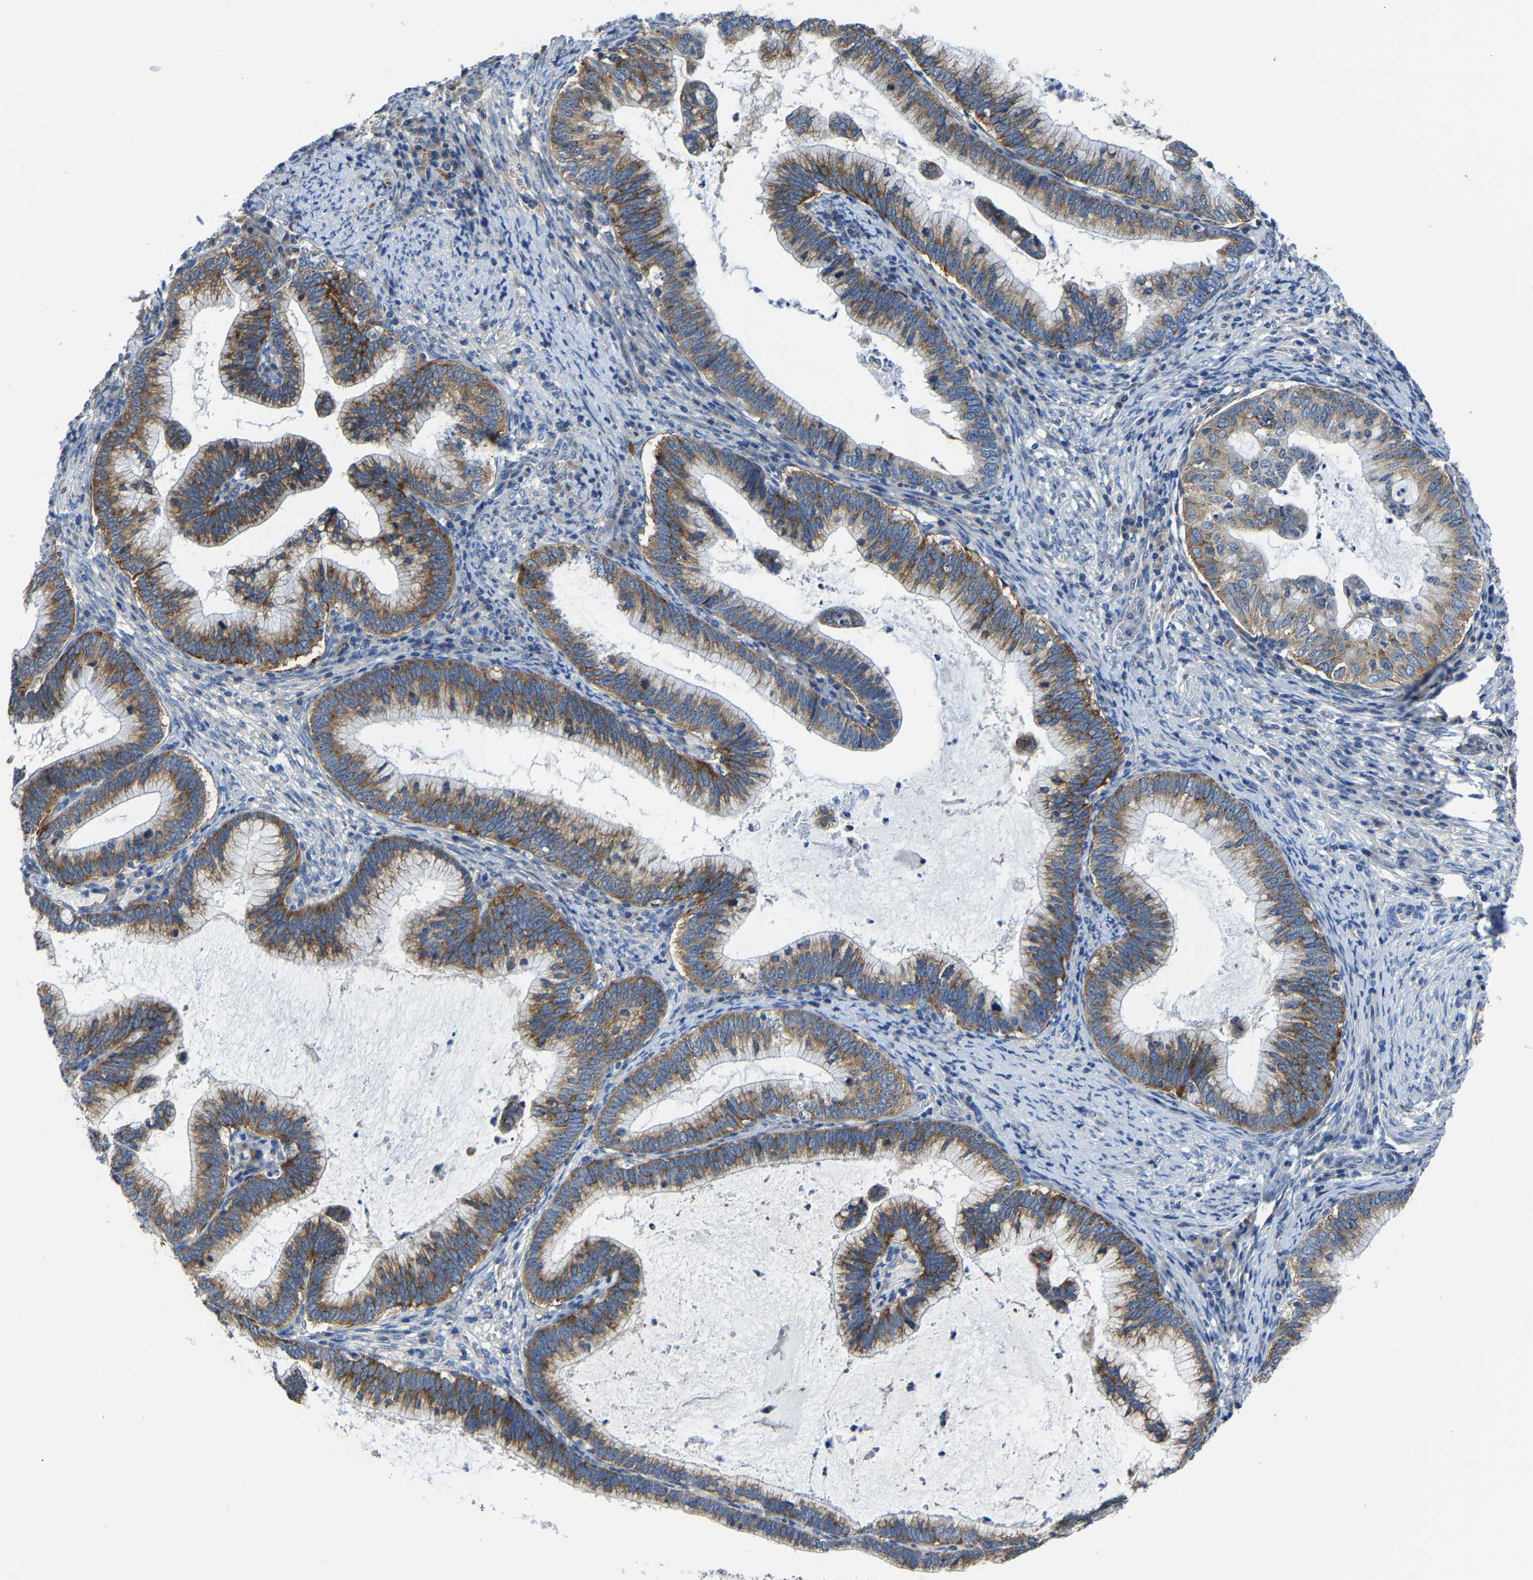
{"staining": {"intensity": "strong", "quantity": ">75%", "location": "cytoplasmic/membranous"}, "tissue": "cervical cancer", "cell_type": "Tumor cells", "image_type": "cancer", "snomed": [{"axis": "morphology", "description": "Adenocarcinoma, NOS"}, {"axis": "topography", "description": "Cervix"}], "caption": "Immunohistochemistry (IHC) (DAB (3,3'-diaminobenzidine)) staining of human cervical adenocarcinoma shows strong cytoplasmic/membranous protein positivity in approximately >75% of tumor cells.", "gene": "G3BP2", "patient": {"sex": "female", "age": 36}}